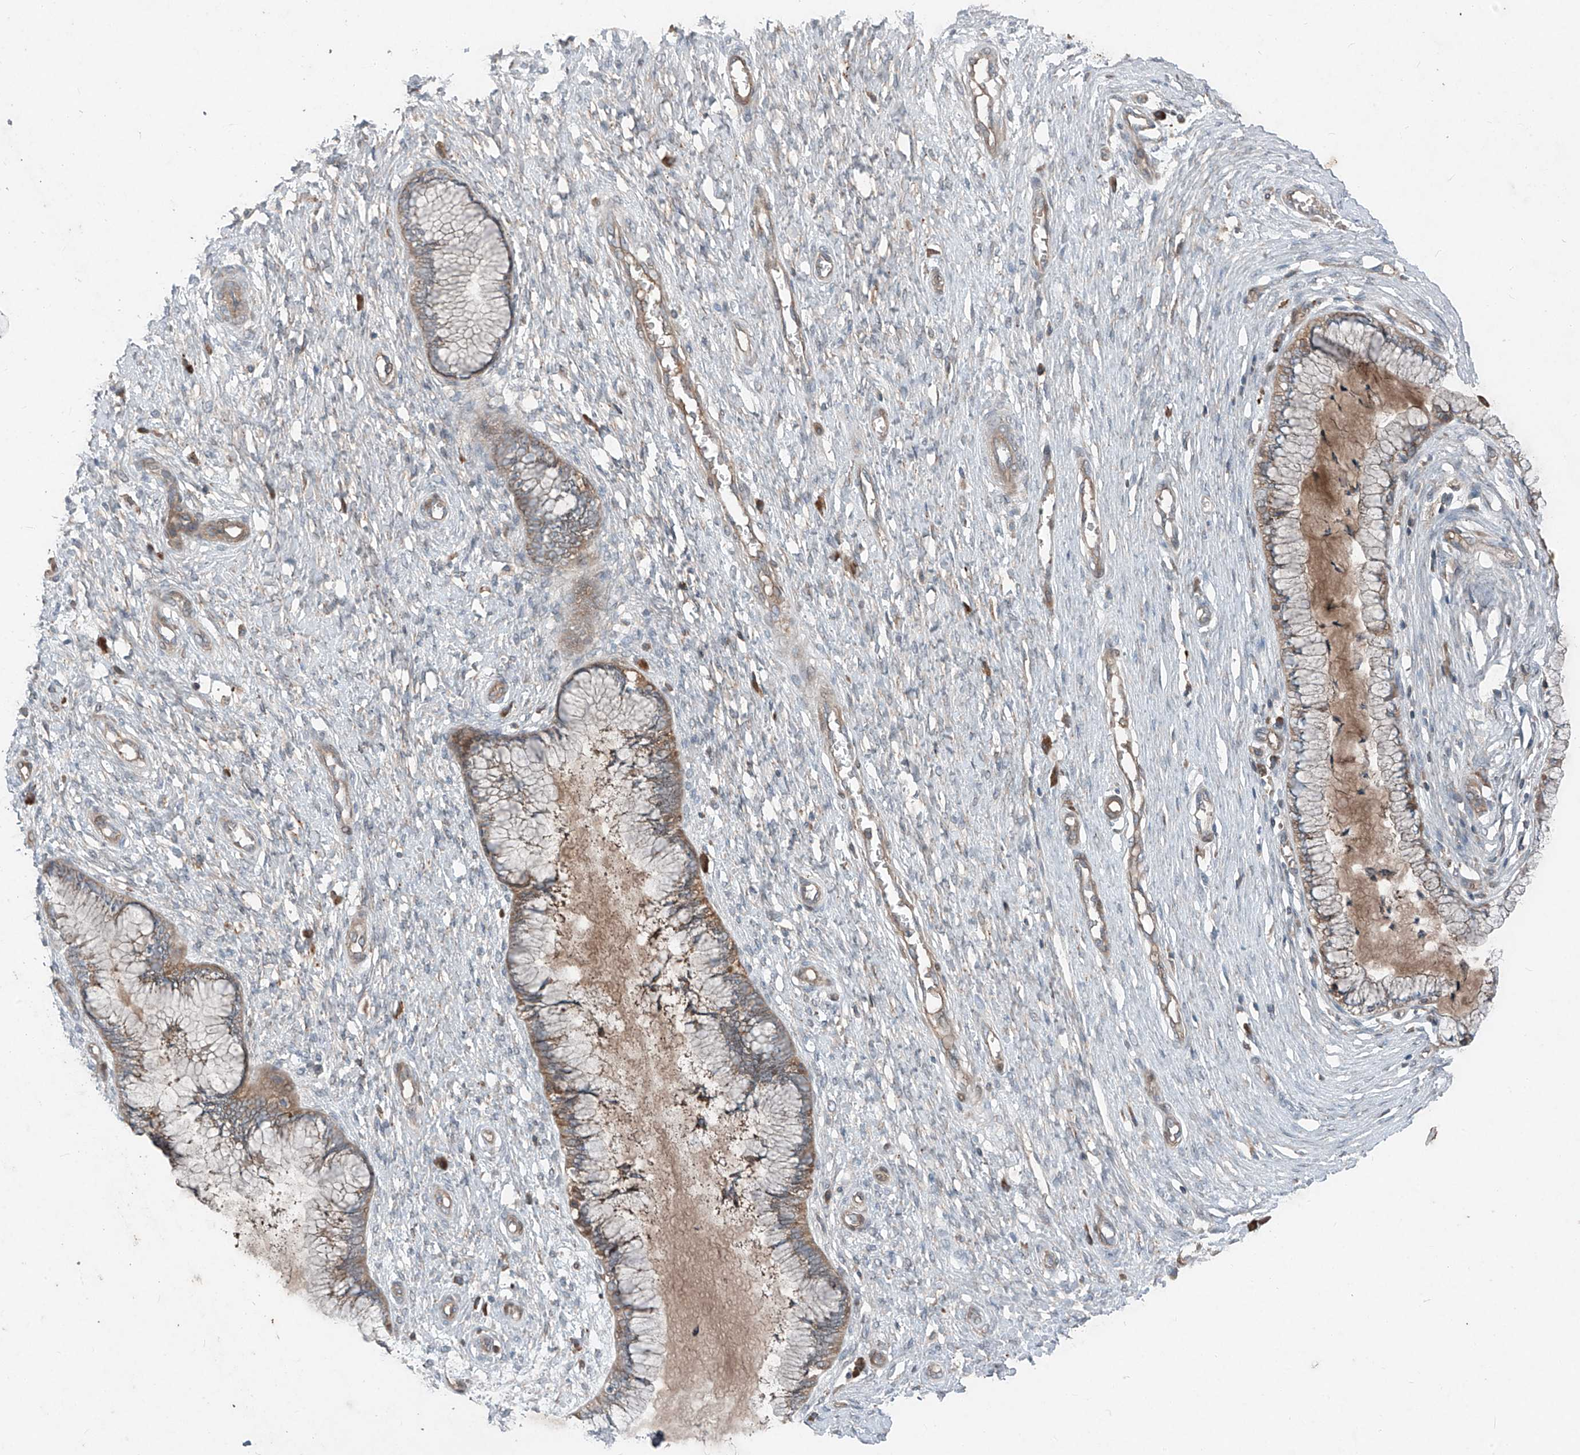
{"staining": {"intensity": "moderate", "quantity": "25%-75%", "location": "cytoplasmic/membranous"}, "tissue": "cervix", "cell_type": "Glandular cells", "image_type": "normal", "snomed": [{"axis": "morphology", "description": "Normal tissue, NOS"}, {"axis": "topography", "description": "Cervix"}], "caption": "An IHC micrograph of benign tissue is shown. Protein staining in brown labels moderate cytoplasmic/membranous positivity in cervix within glandular cells. (Stains: DAB in brown, nuclei in blue, Microscopy: brightfield microscopy at high magnification).", "gene": "FOXRED2", "patient": {"sex": "female", "age": 55}}